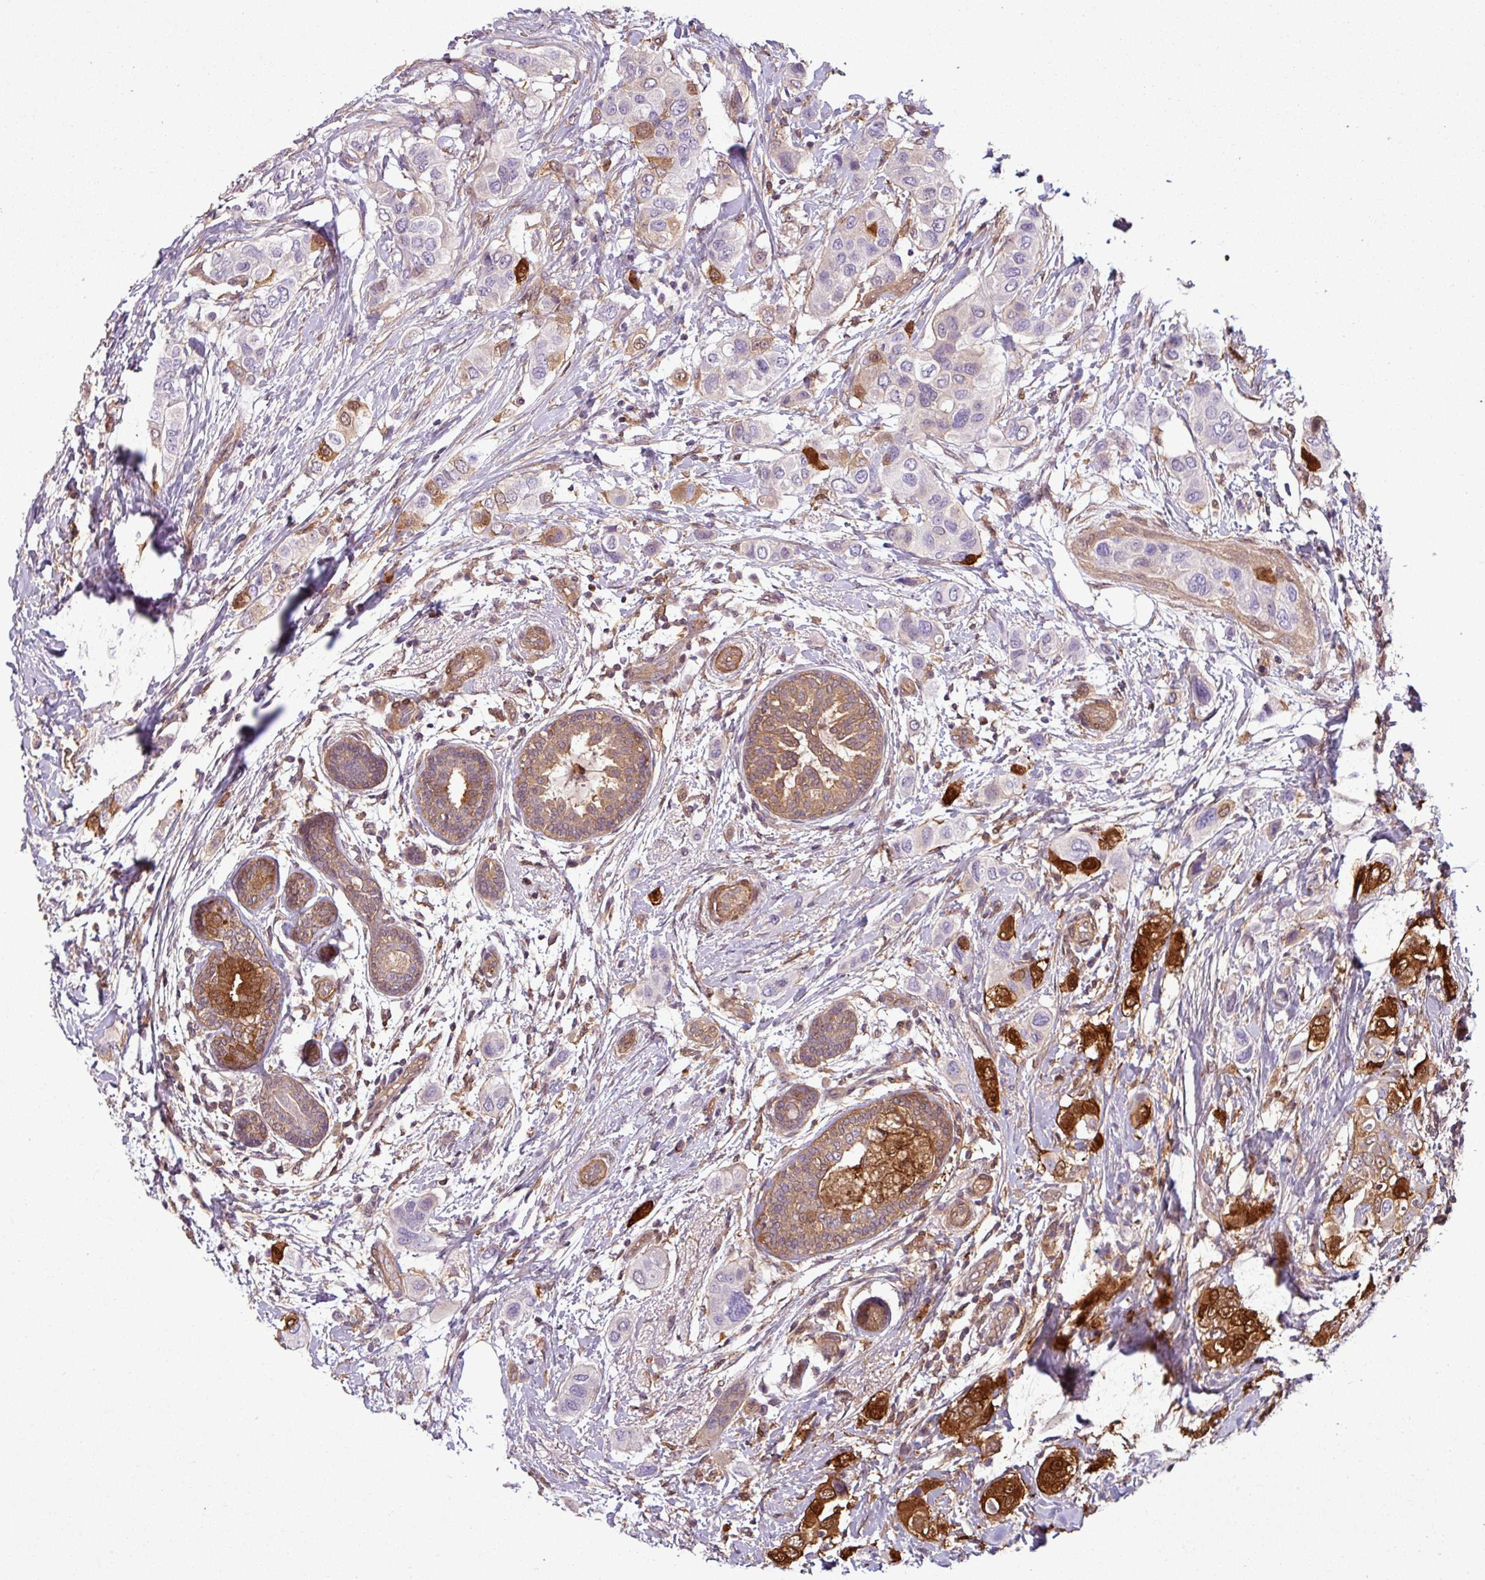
{"staining": {"intensity": "strong", "quantity": "25%-75%", "location": "cytoplasmic/membranous"}, "tissue": "breast cancer", "cell_type": "Tumor cells", "image_type": "cancer", "snomed": [{"axis": "morphology", "description": "Lobular carcinoma"}, {"axis": "topography", "description": "Breast"}], "caption": "This photomicrograph exhibits immunohistochemistry (IHC) staining of breast lobular carcinoma, with high strong cytoplasmic/membranous positivity in approximately 25%-75% of tumor cells.", "gene": "SH3BGRL", "patient": {"sex": "female", "age": 51}}